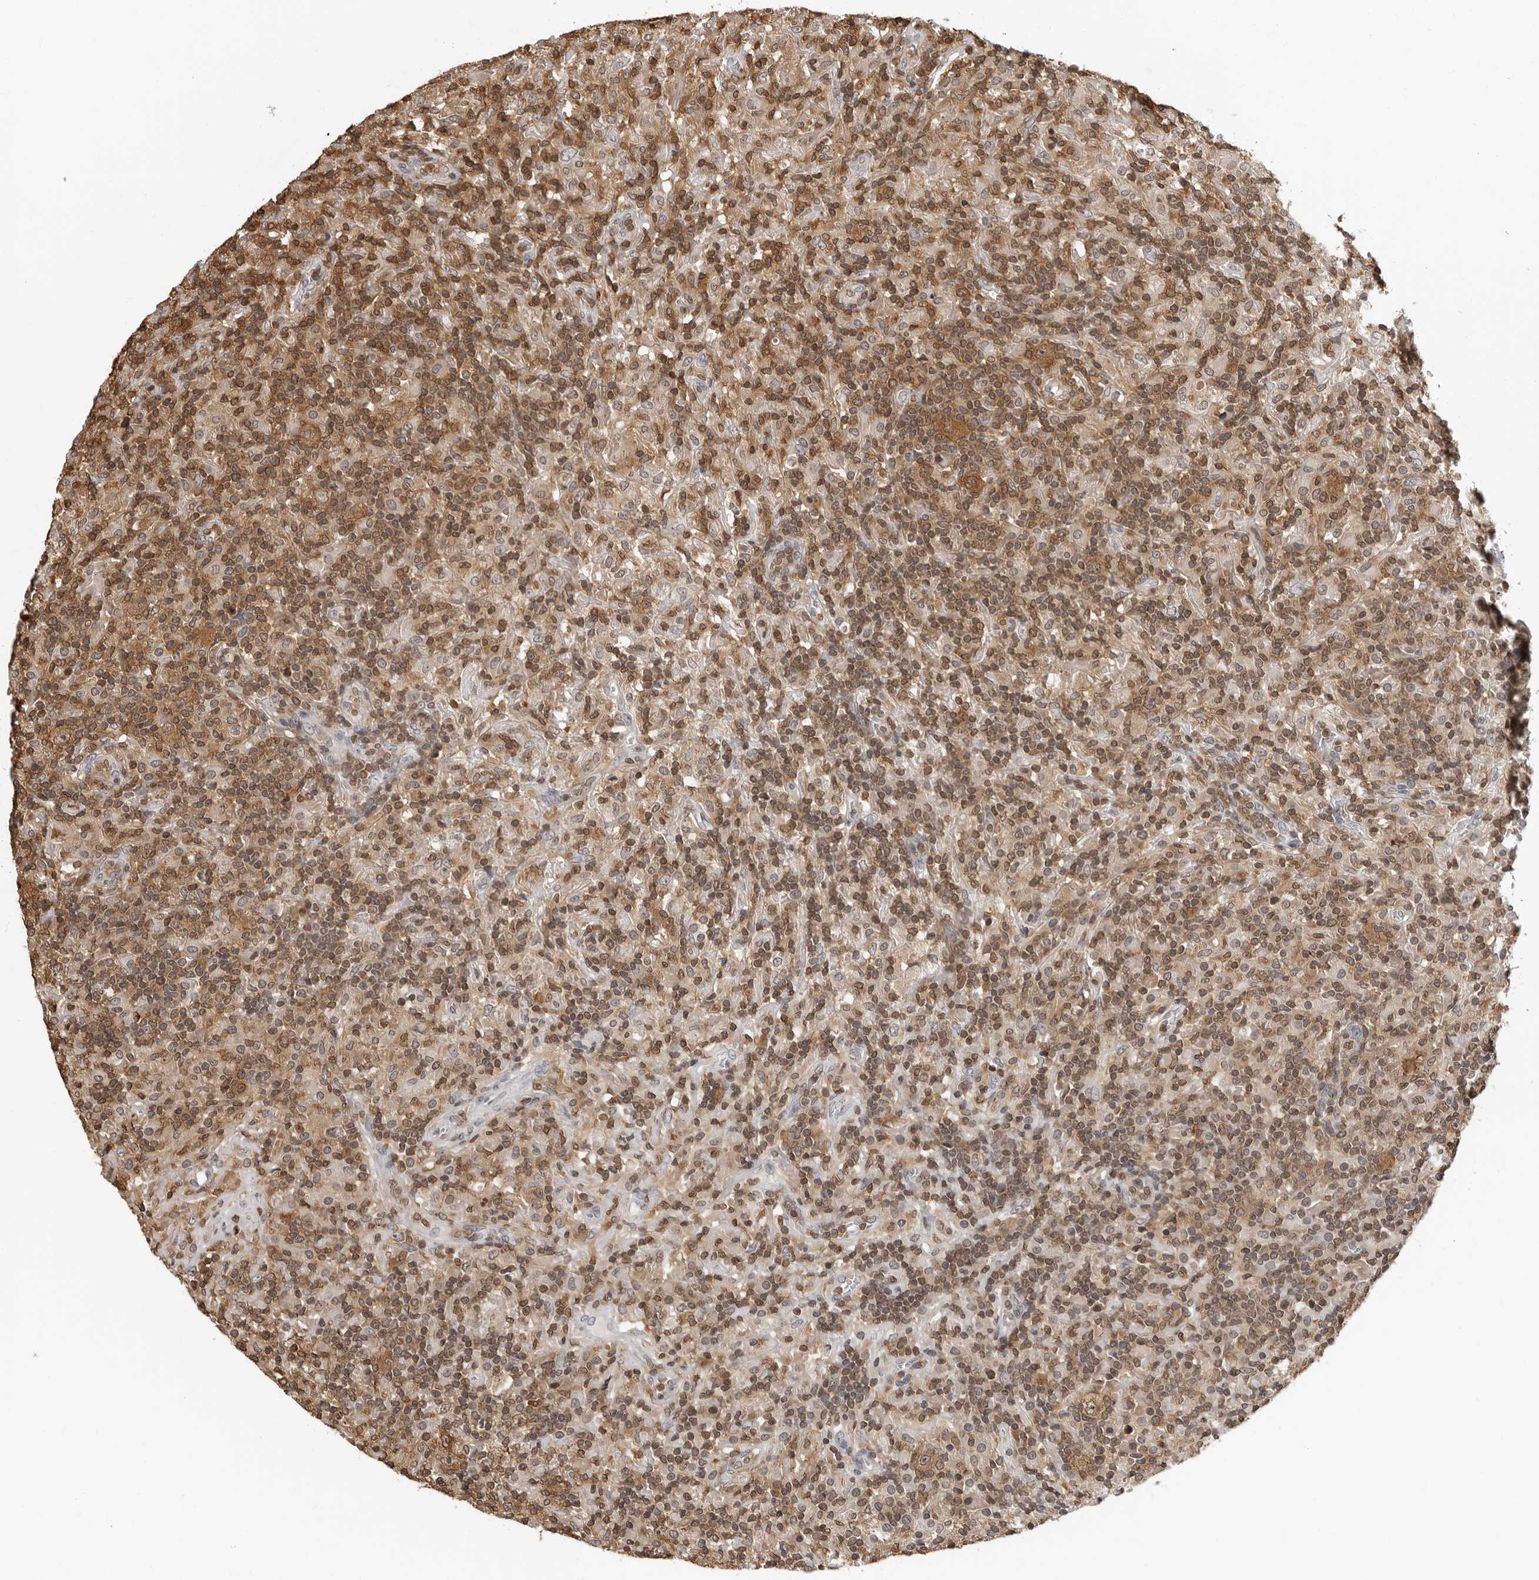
{"staining": {"intensity": "moderate", "quantity": ">75%", "location": "cytoplasmic/membranous"}, "tissue": "lymphoma", "cell_type": "Tumor cells", "image_type": "cancer", "snomed": [{"axis": "morphology", "description": "Hodgkin's disease, NOS"}, {"axis": "topography", "description": "Lymph node"}], "caption": "An immunohistochemistry histopathology image of tumor tissue is shown. Protein staining in brown shows moderate cytoplasmic/membranous positivity in lymphoma within tumor cells.", "gene": "HSPH1", "patient": {"sex": "male", "age": 70}}